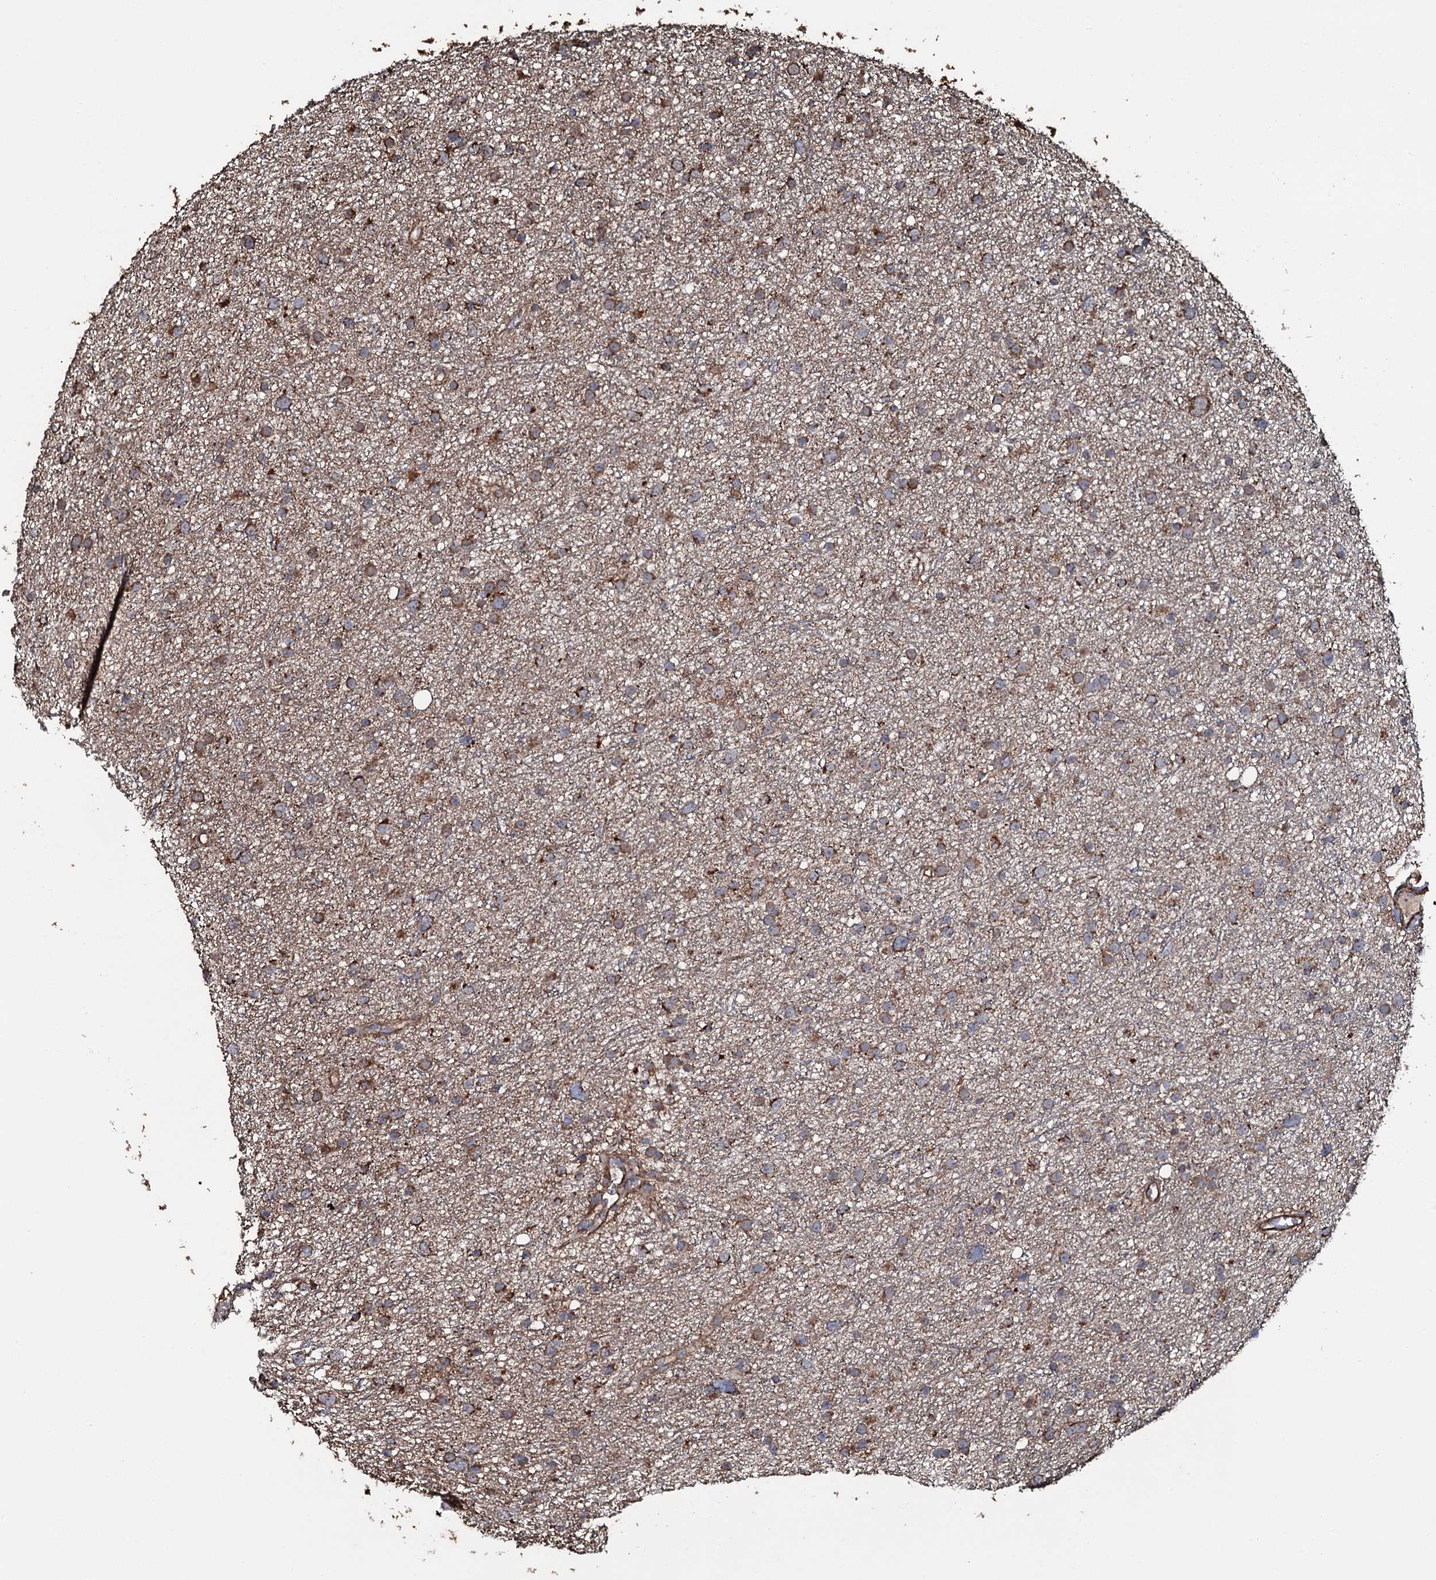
{"staining": {"intensity": "moderate", "quantity": "<25%", "location": "cytoplasmic/membranous"}, "tissue": "glioma", "cell_type": "Tumor cells", "image_type": "cancer", "snomed": [{"axis": "morphology", "description": "Glioma, malignant, Low grade"}, {"axis": "topography", "description": "Cerebral cortex"}], "caption": "The histopathology image shows immunohistochemical staining of glioma. There is moderate cytoplasmic/membranous expression is seen in about <25% of tumor cells.", "gene": "VWA8", "patient": {"sex": "female", "age": 39}}